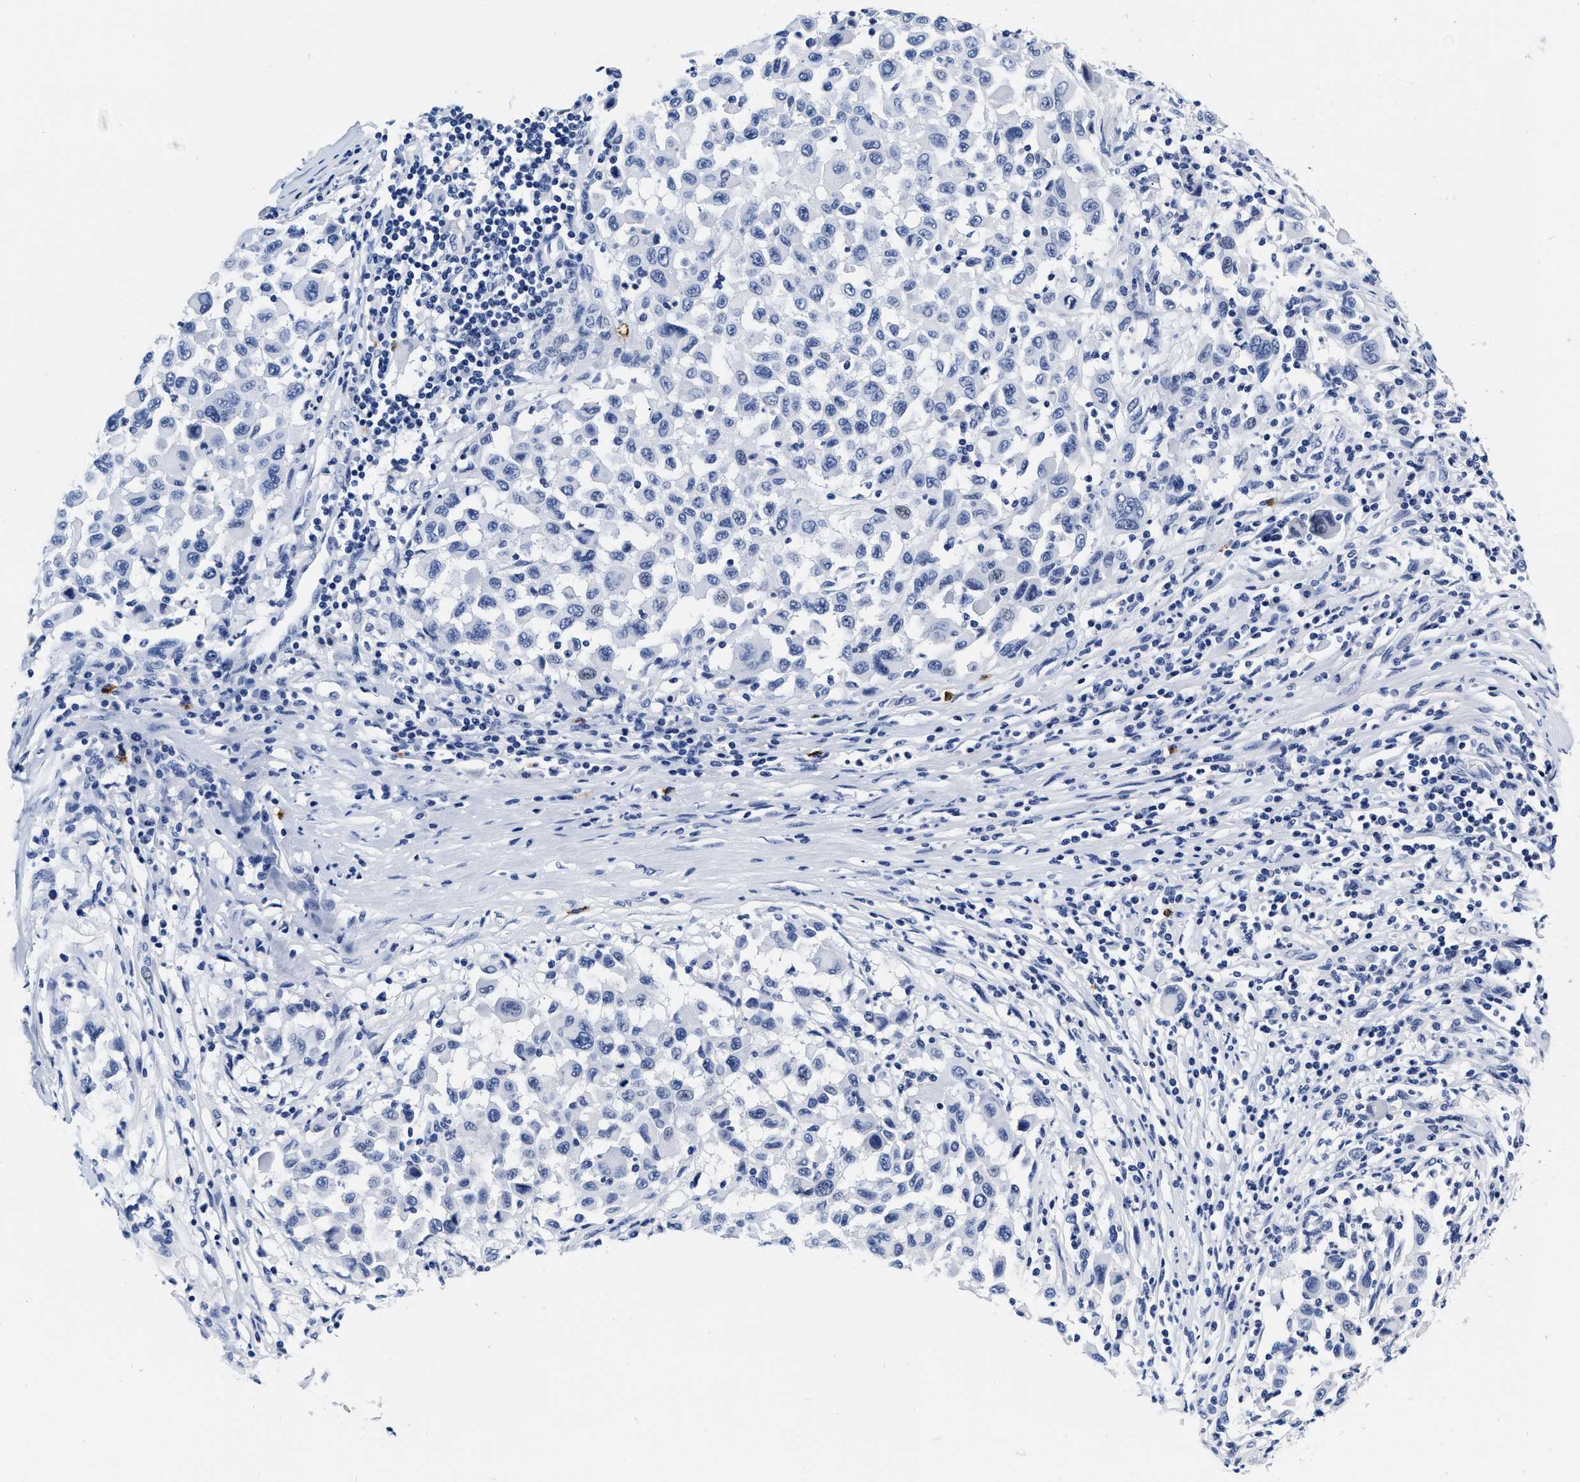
{"staining": {"intensity": "negative", "quantity": "none", "location": "none"}, "tissue": "melanoma", "cell_type": "Tumor cells", "image_type": "cancer", "snomed": [{"axis": "morphology", "description": "Malignant melanoma, Metastatic site"}, {"axis": "topography", "description": "Lymph node"}], "caption": "Histopathology image shows no significant protein positivity in tumor cells of melanoma. (Brightfield microscopy of DAB (3,3'-diaminobenzidine) IHC at high magnification).", "gene": "CER1", "patient": {"sex": "male", "age": 61}}